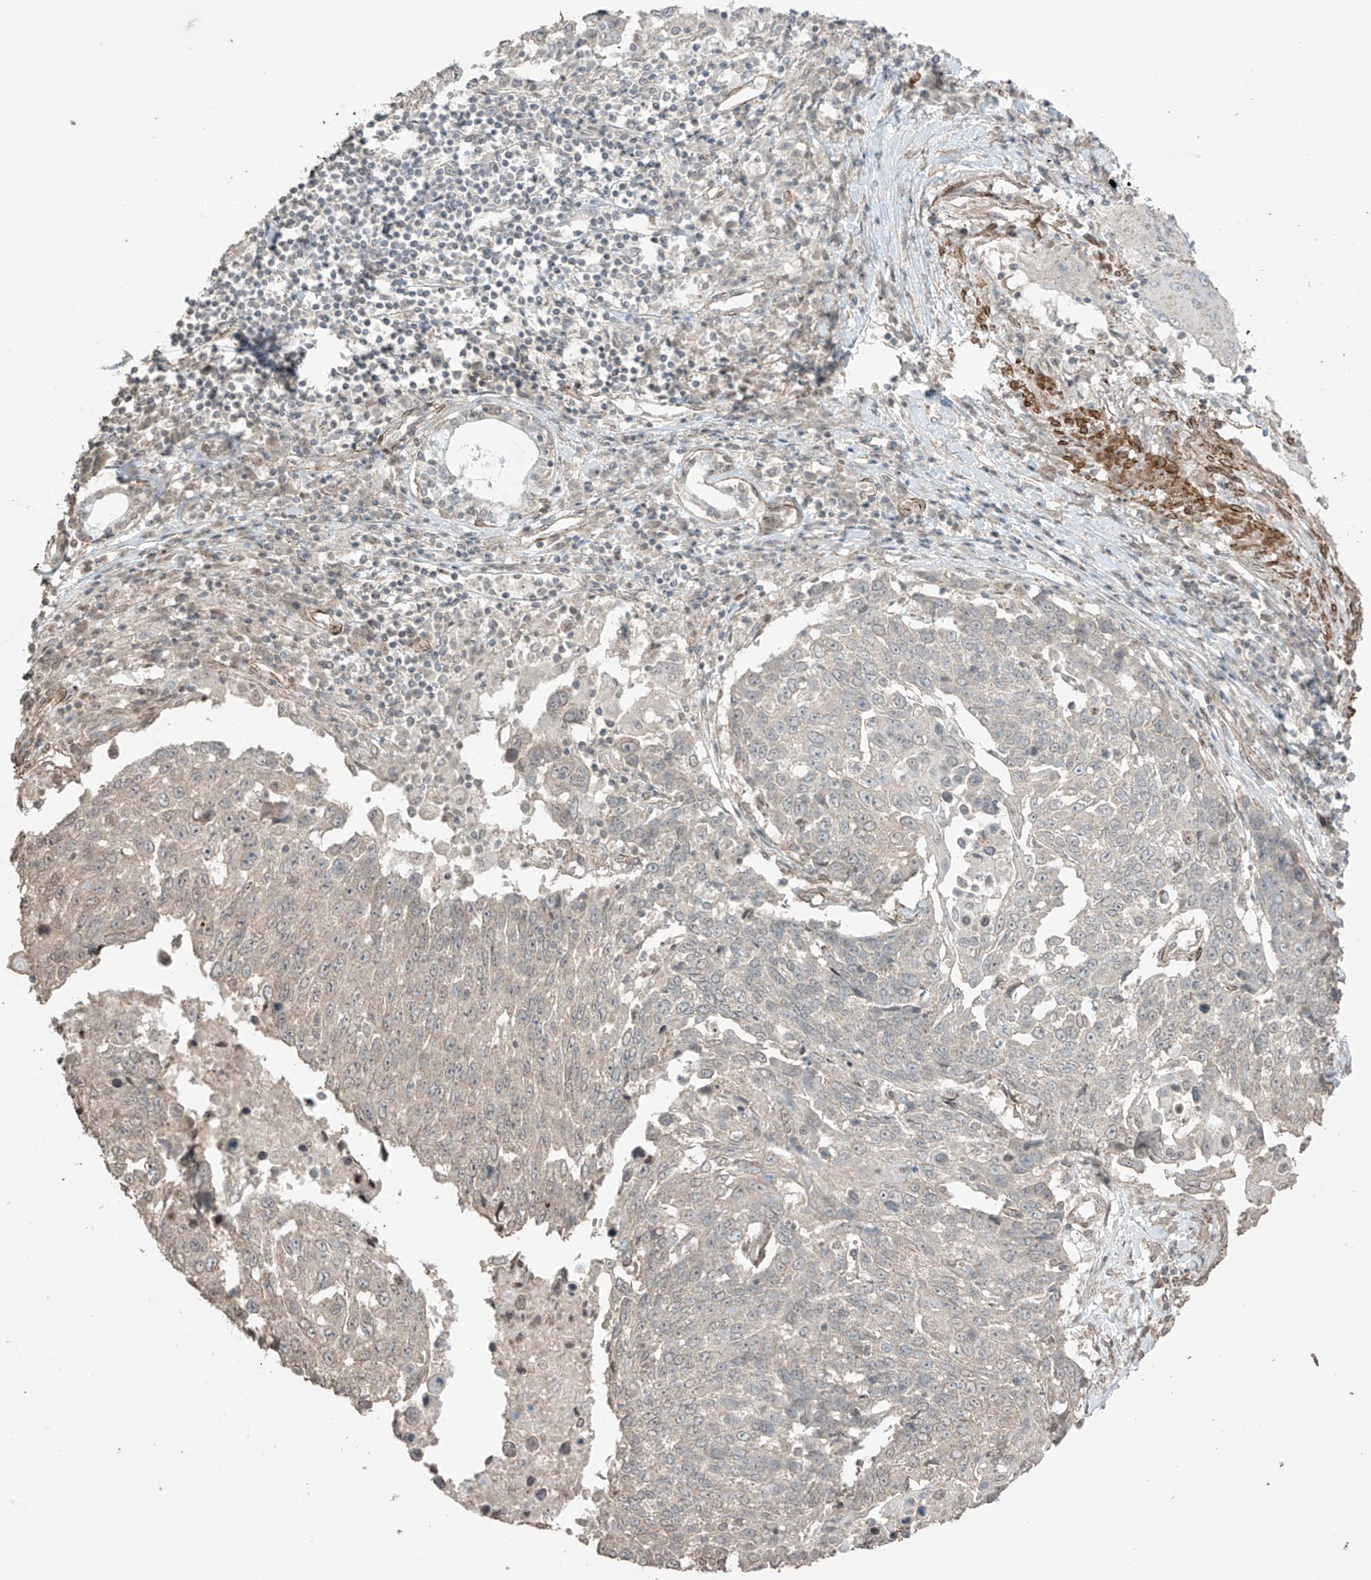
{"staining": {"intensity": "weak", "quantity": "<25%", "location": "cytoplasmic/membranous"}, "tissue": "lung cancer", "cell_type": "Tumor cells", "image_type": "cancer", "snomed": [{"axis": "morphology", "description": "Squamous cell carcinoma, NOS"}, {"axis": "topography", "description": "Lung"}], "caption": "Human lung cancer stained for a protein using immunohistochemistry exhibits no staining in tumor cells.", "gene": "TTLL5", "patient": {"sex": "male", "age": 66}}